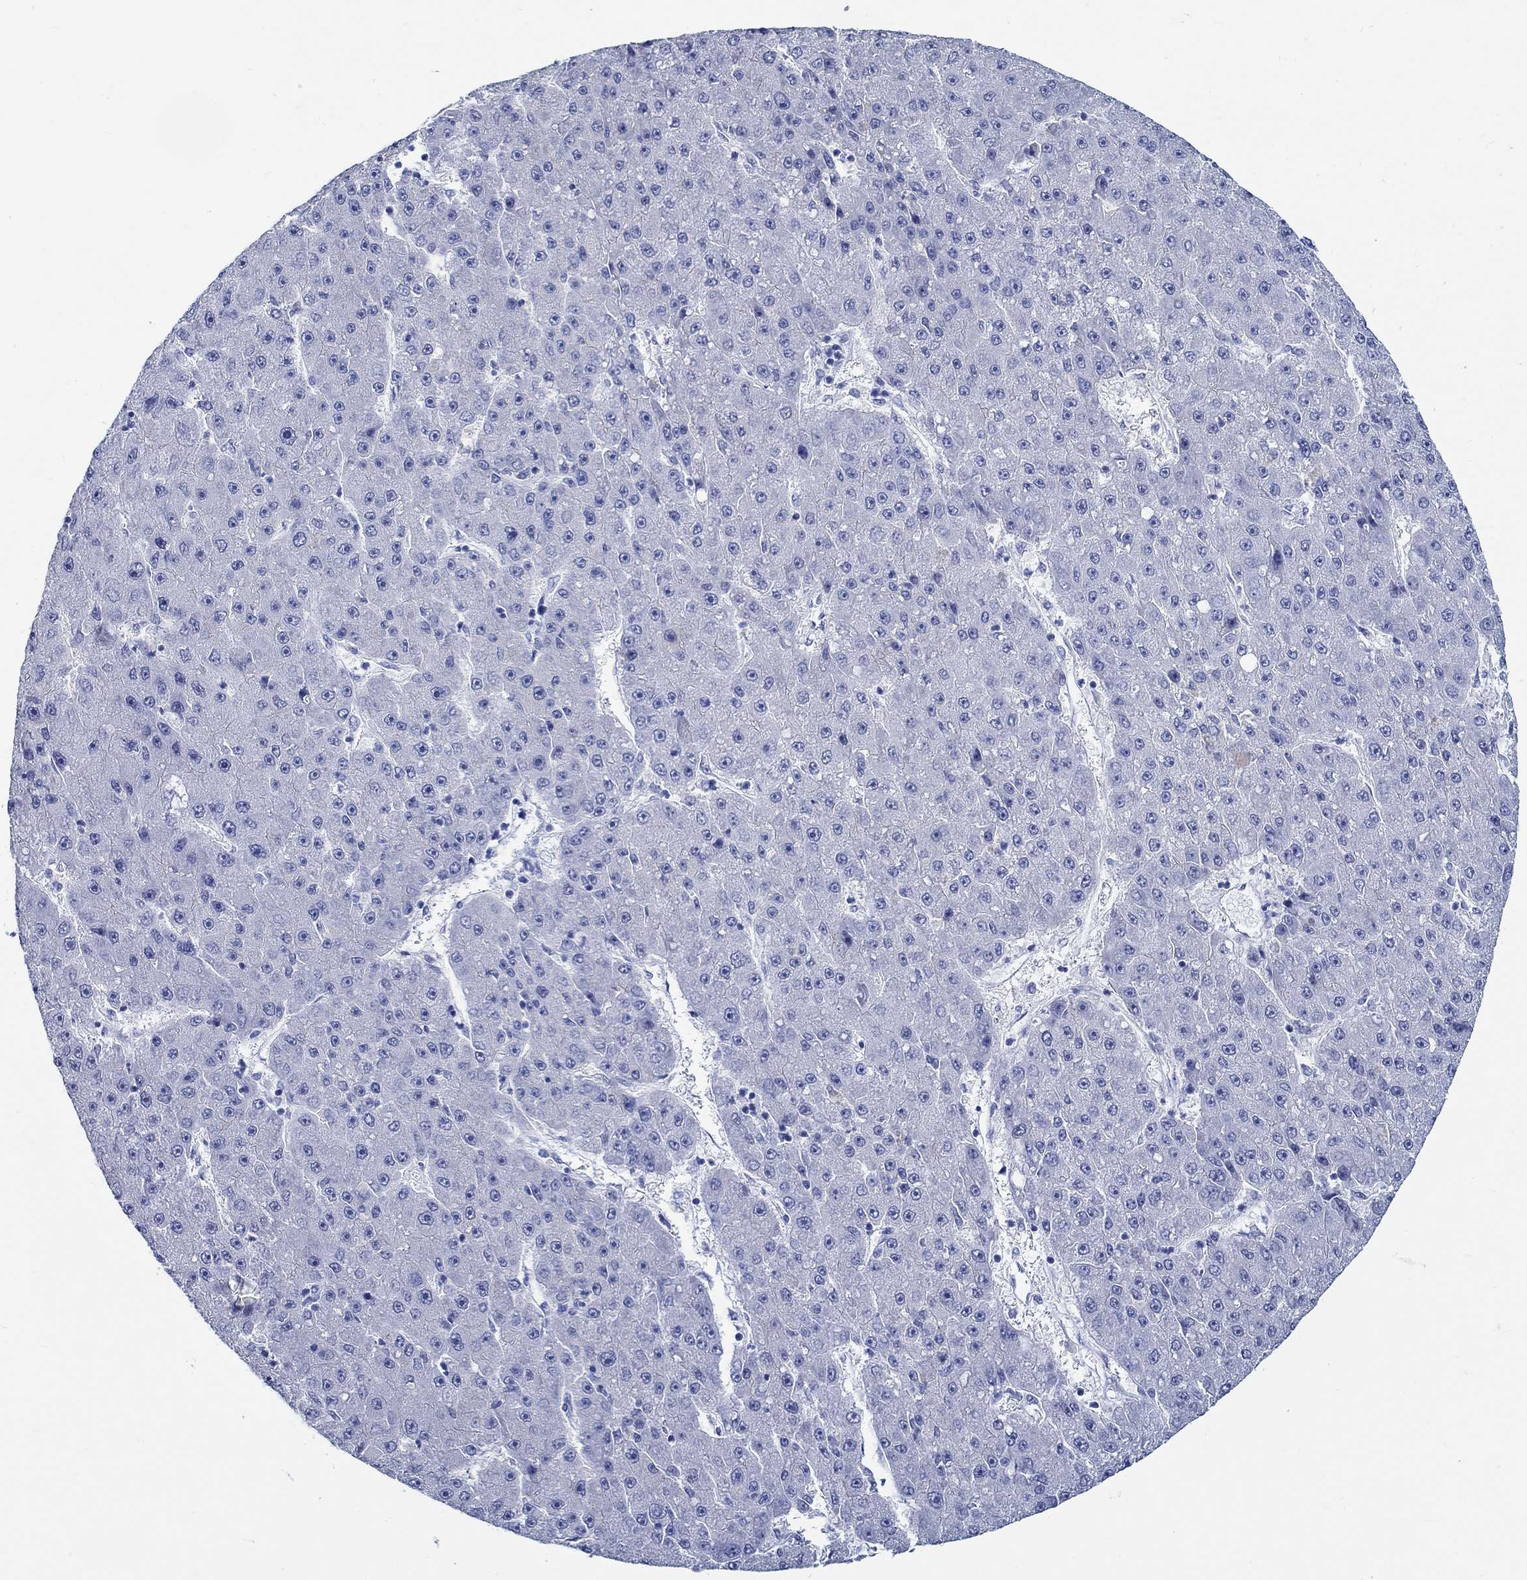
{"staining": {"intensity": "negative", "quantity": "none", "location": "none"}, "tissue": "liver cancer", "cell_type": "Tumor cells", "image_type": "cancer", "snomed": [{"axis": "morphology", "description": "Carcinoma, Hepatocellular, NOS"}, {"axis": "topography", "description": "Liver"}], "caption": "Tumor cells show no significant expression in liver hepatocellular carcinoma.", "gene": "RD3L", "patient": {"sex": "male", "age": 67}}